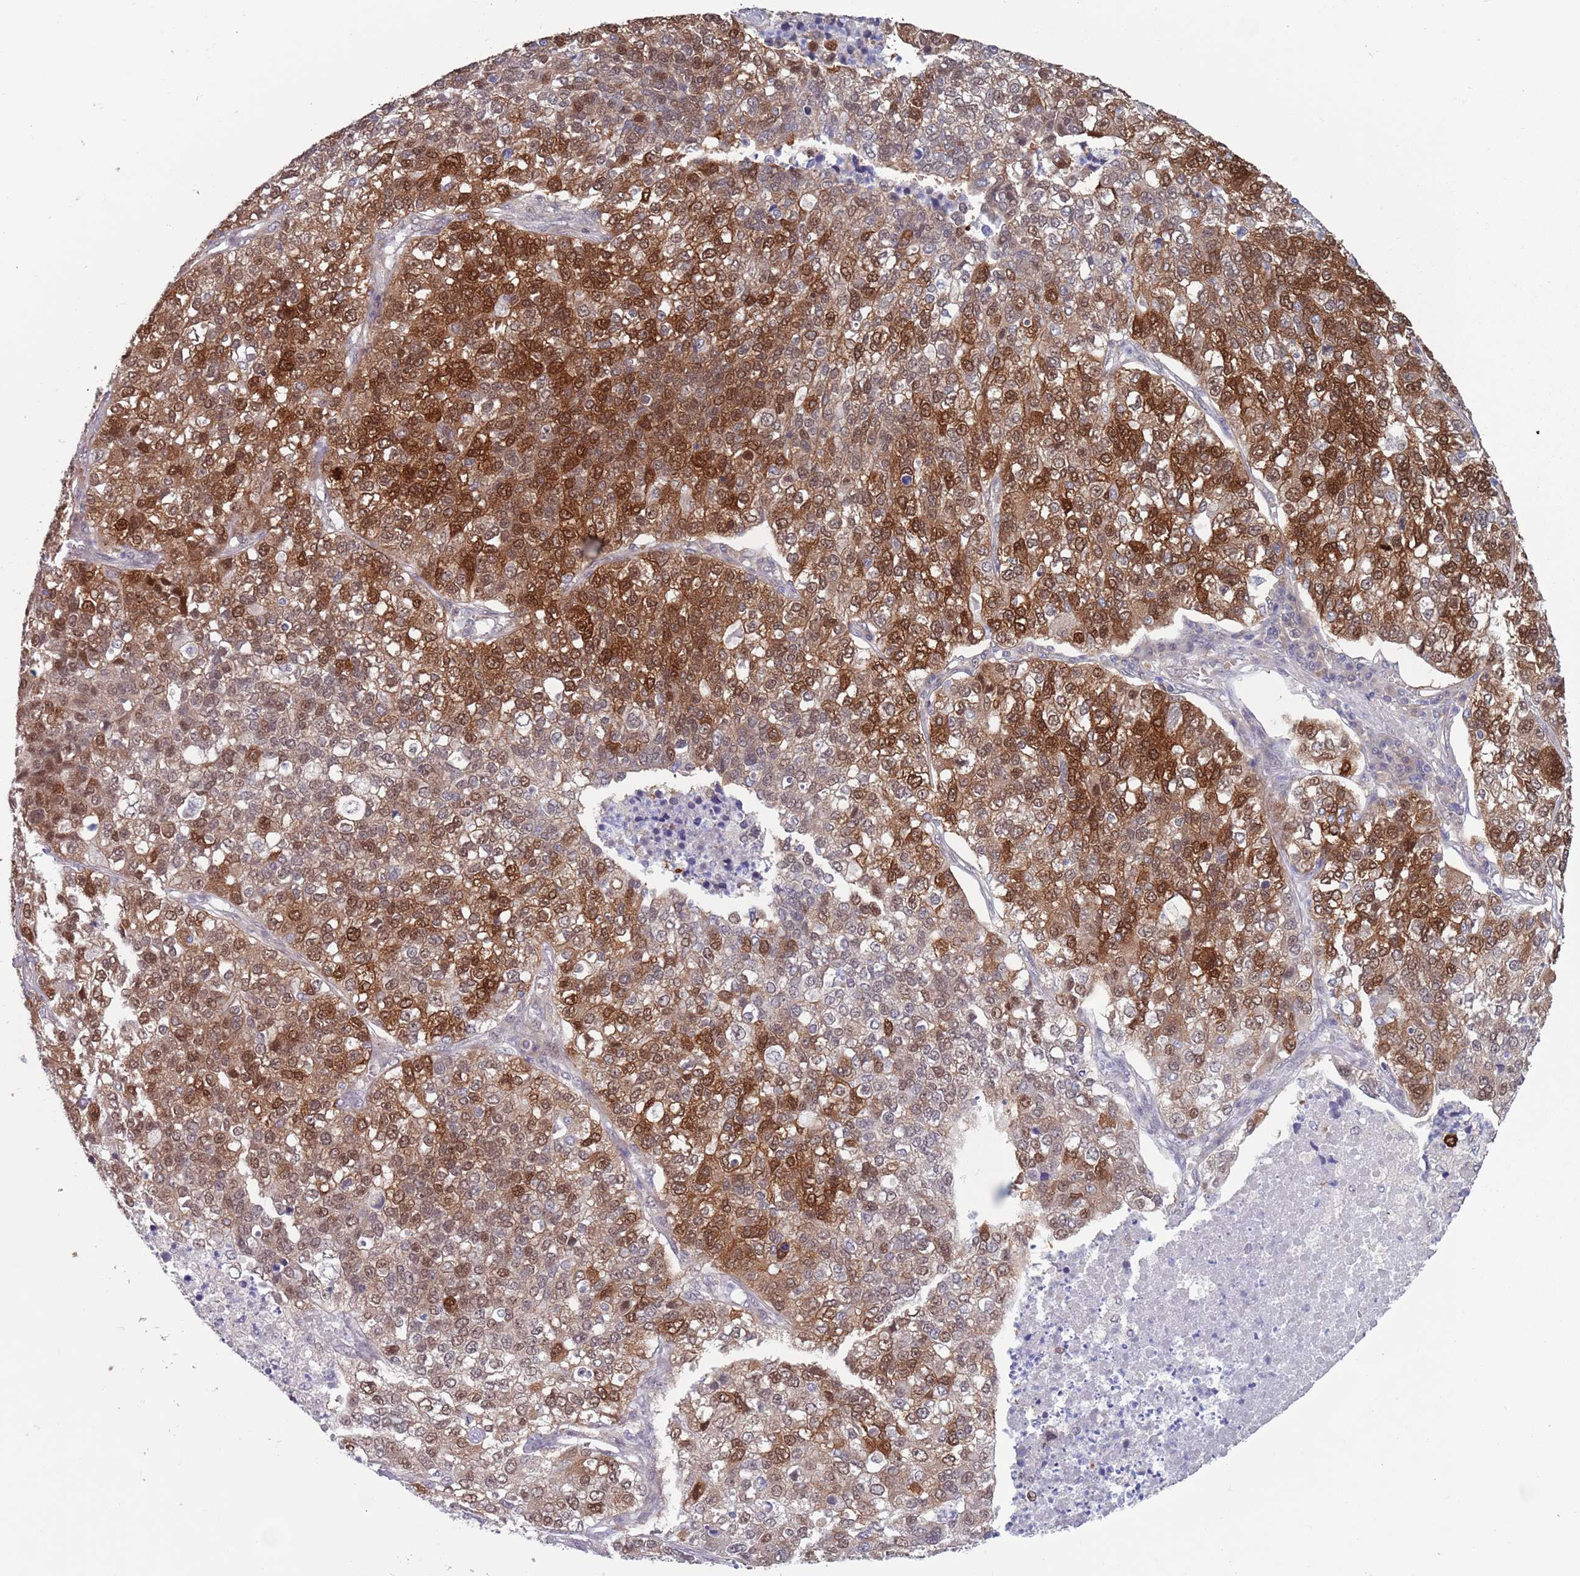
{"staining": {"intensity": "strong", "quantity": ">75%", "location": "cytoplasmic/membranous,nuclear"}, "tissue": "lung cancer", "cell_type": "Tumor cells", "image_type": "cancer", "snomed": [{"axis": "morphology", "description": "Adenocarcinoma, NOS"}, {"axis": "topography", "description": "Lung"}], "caption": "DAB (3,3'-diaminobenzidine) immunohistochemical staining of adenocarcinoma (lung) shows strong cytoplasmic/membranous and nuclear protein expression in about >75% of tumor cells.", "gene": "CLNS1A", "patient": {"sex": "male", "age": 49}}